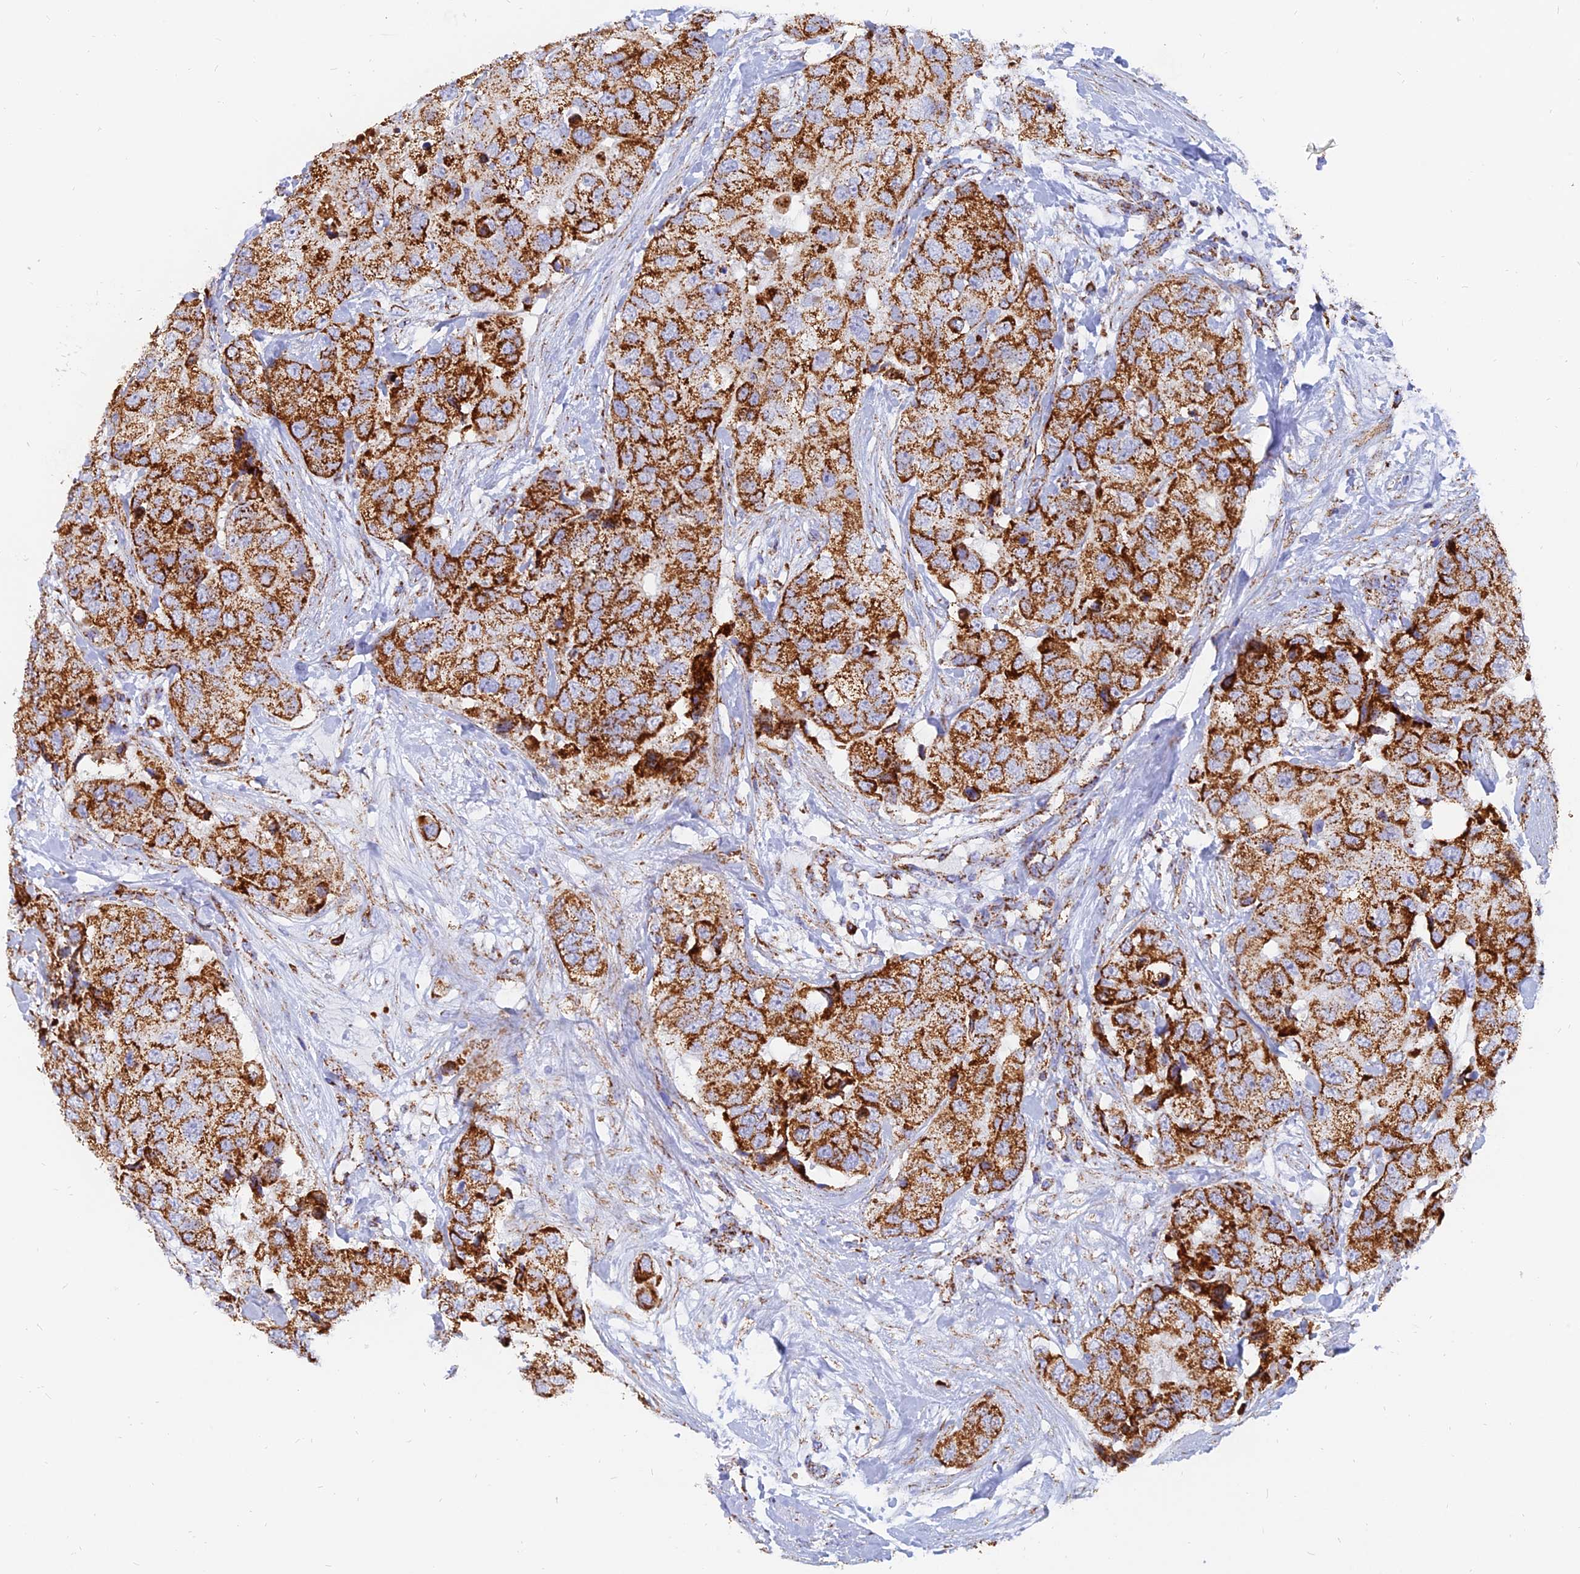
{"staining": {"intensity": "strong", "quantity": ">75%", "location": "cytoplasmic/membranous"}, "tissue": "breast cancer", "cell_type": "Tumor cells", "image_type": "cancer", "snomed": [{"axis": "morphology", "description": "Duct carcinoma"}, {"axis": "topography", "description": "Breast"}], "caption": "This is a histology image of immunohistochemistry staining of invasive ductal carcinoma (breast), which shows strong expression in the cytoplasmic/membranous of tumor cells.", "gene": "NDUFB6", "patient": {"sex": "female", "age": 62}}